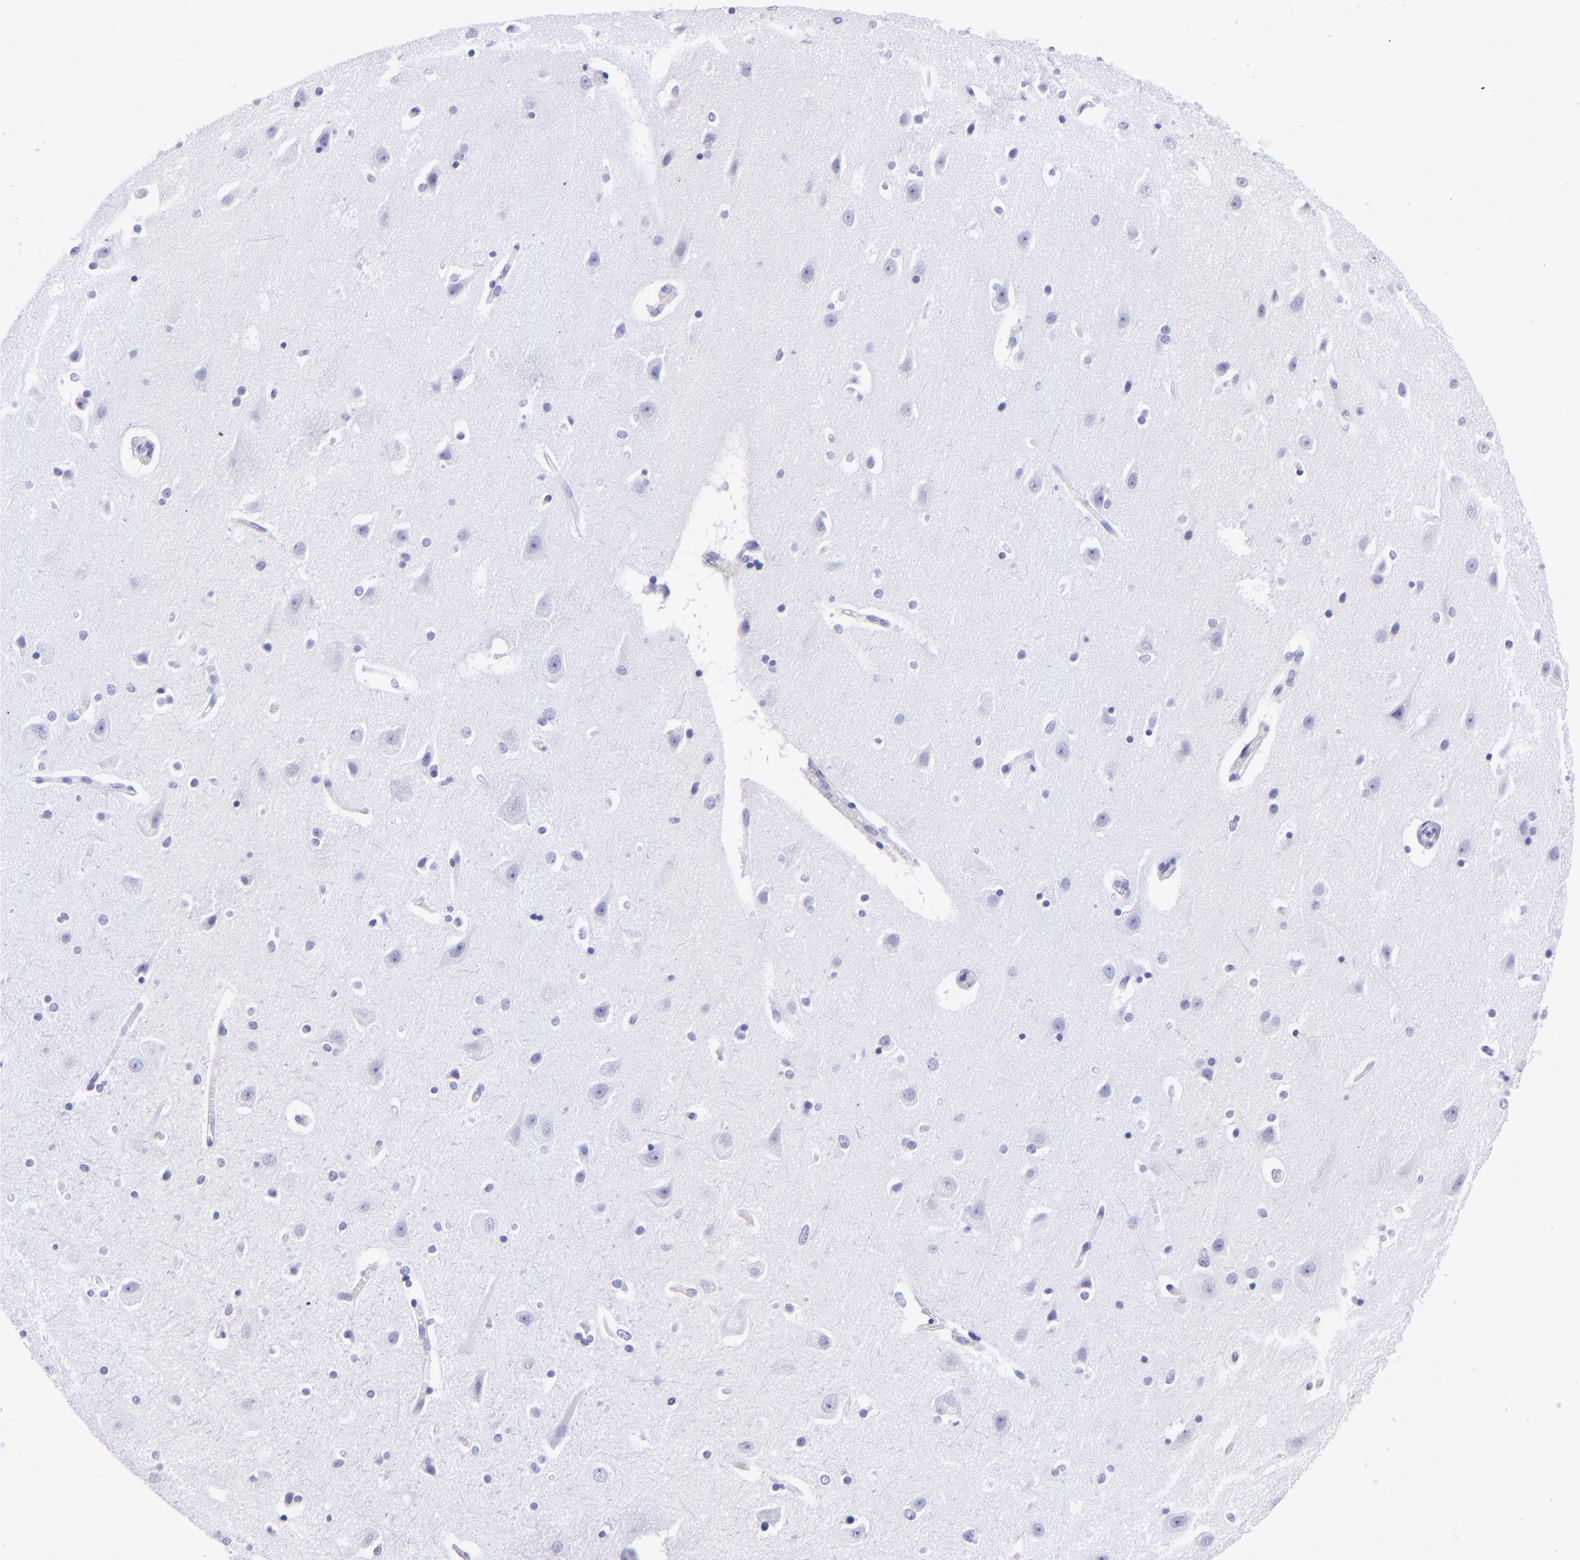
{"staining": {"intensity": "negative", "quantity": "none", "location": "none"}, "tissue": "caudate", "cell_type": "Glial cells", "image_type": "normal", "snomed": [{"axis": "morphology", "description": "Normal tissue, NOS"}, {"axis": "topography", "description": "Lateral ventricle wall"}], "caption": "Protein analysis of unremarkable caudate demonstrates no significant positivity in glial cells. (Stains: DAB IHC with hematoxylin counter stain, Microscopy: brightfield microscopy at high magnification).", "gene": "TYRP1", "patient": {"sex": "female", "age": 54}}